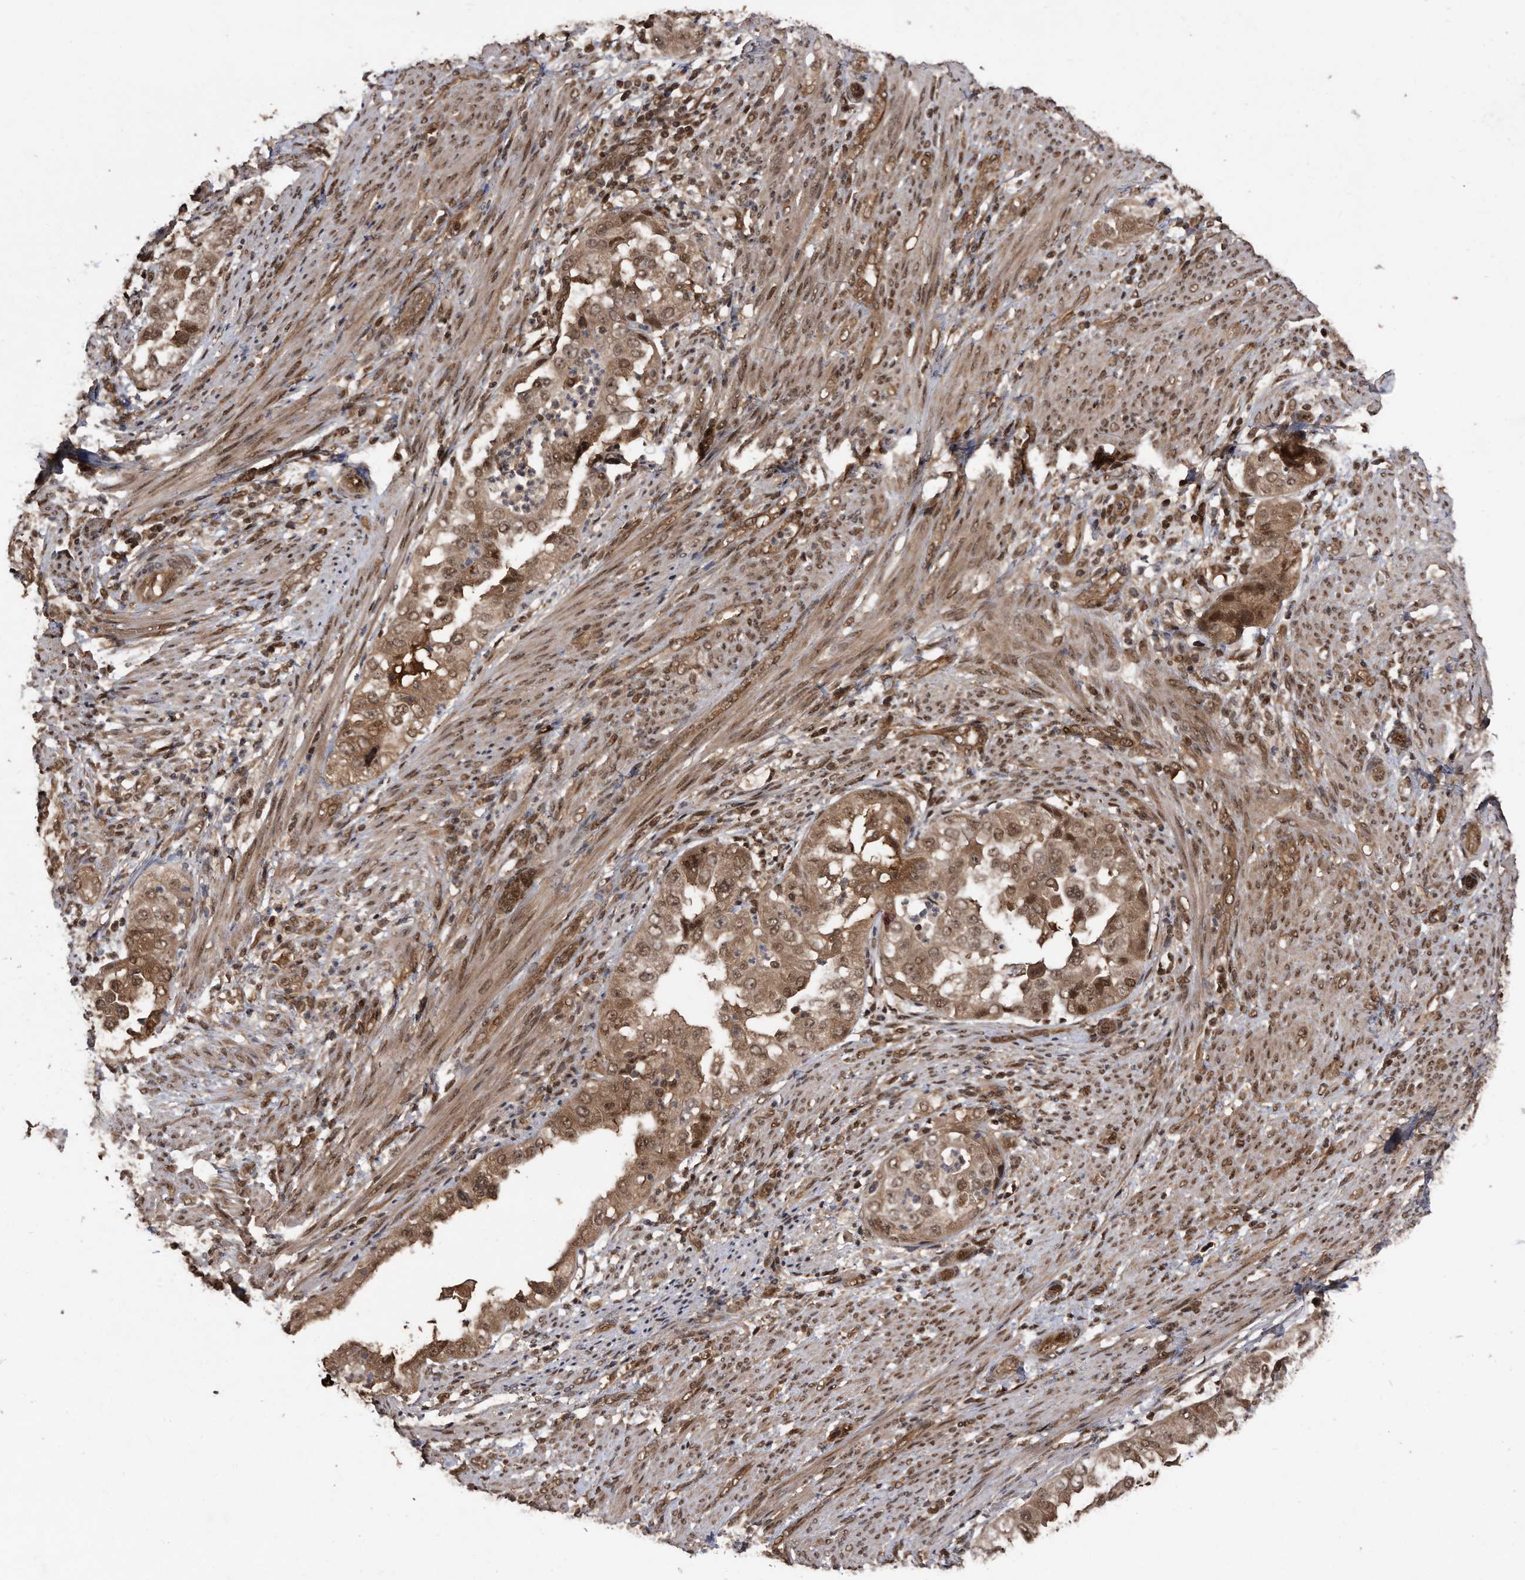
{"staining": {"intensity": "moderate", "quantity": ">75%", "location": "cytoplasmic/membranous,nuclear"}, "tissue": "endometrial cancer", "cell_type": "Tumor cells", "image_type": "cancer", "snomed": [{"axis": "morphology", "description": "Adenocarcinoma, NOS"}, {"axis": "topography", "description": "Endometrium"}], "caption": "Approximately >75% of tumor cells in human endometrial cancer (adenocarcinoma) reveal moderate cytoplasmic/membranous and nuclear protein positivity as visualized by brown immunohistochemical staining.", "gene": "RAD23B", "patient": {"sex": "female", "age": 85}}